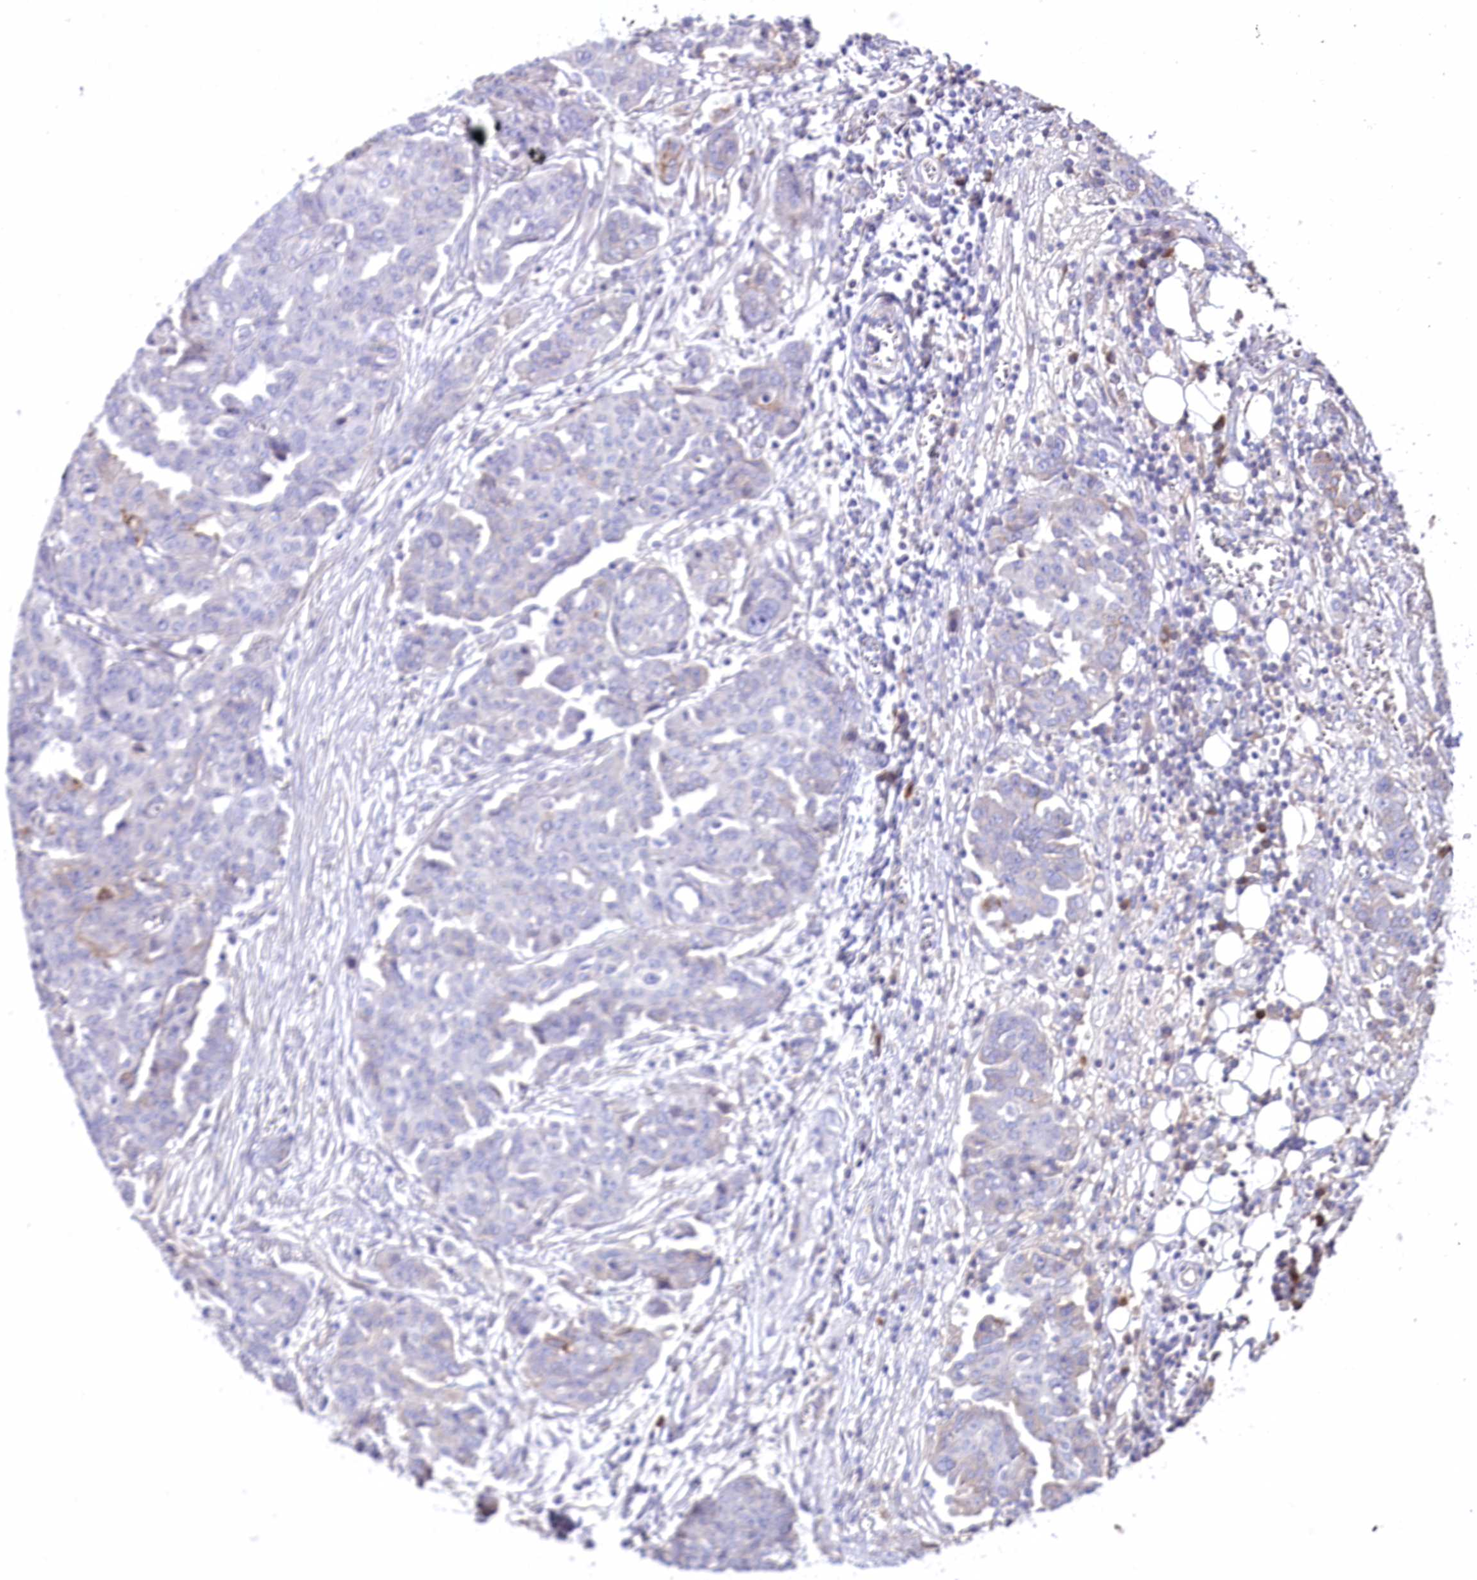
{"staining": {"intensity": "weak", "quantity": "<25%", "location": "cytoplasmic/membranous"}, "tissue": "ovarian cancer", "cell_type": "Tumor cells", "image_type": "cancer", "snomed": [{"axis": "morphology", "description": "Cystadenocarcinoma, serous, NOS"}, {"axis": "topography", "description": "Soft tissue"}, {"axis": "topography", "description": "Ovary"}], "caption": "Histopathology image shows no significant protein expression in tumor cells of serous cystadenocarcinoma (ovarian). (DAB immunohistochemistry (IHC) with hematoxylin counter stain).", "gene": "CEP164", "patient": {"sex": "female", "age": 57}}